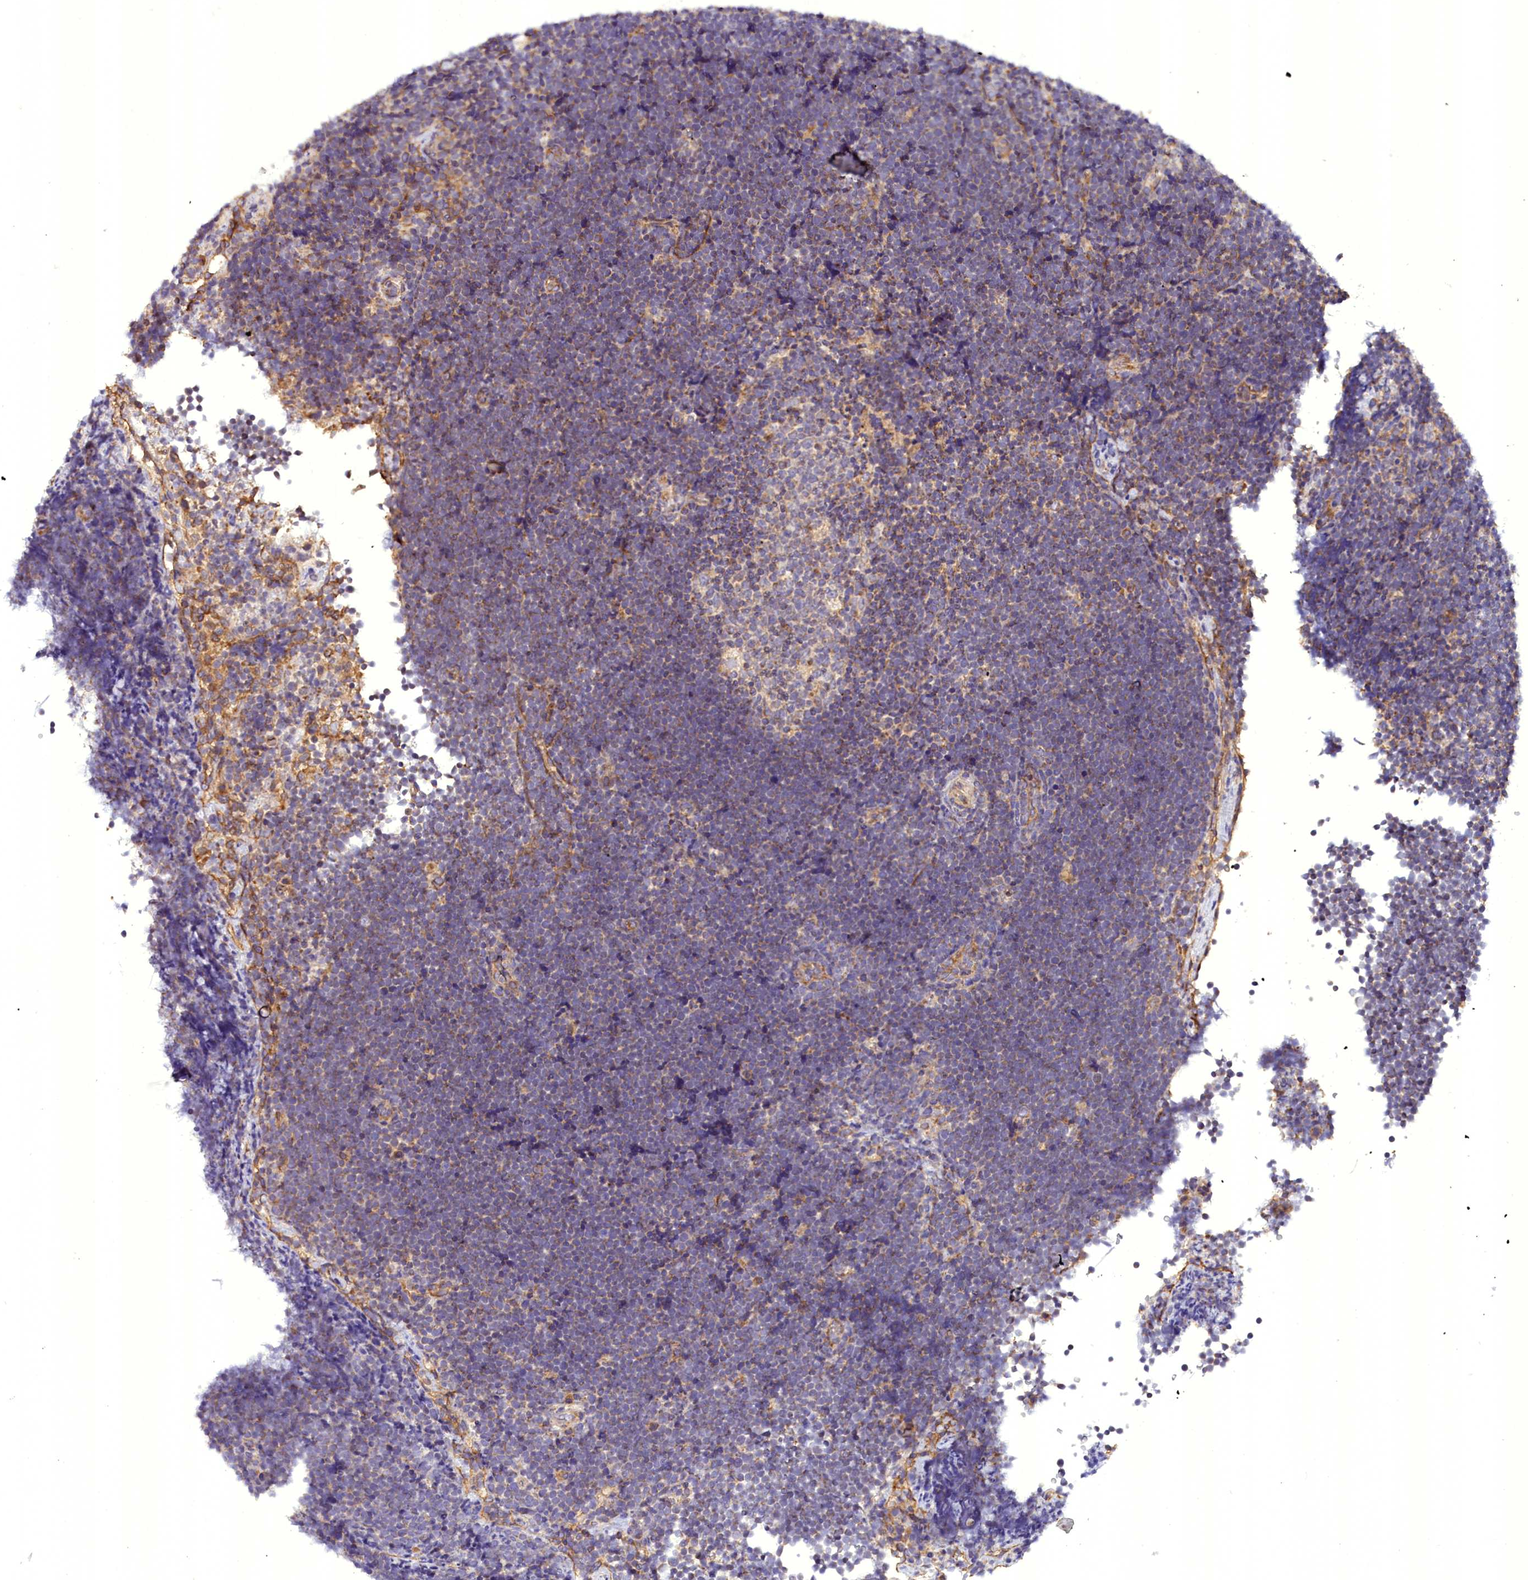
{"staining": {"intensity": "negative", "quantity": "none", "location": "none"}, "tissue": "lymphoma", "cell_type": "Tumor cells", "image_type": "cancer", "snomed": [{"axis": "morphology", "description": "Malignant lymphoma, non-Hodgkin's type, High grade"}, {"axis": "topography", "description": "Lymph node"}], "caption": "Tumor cells are negative for protein expression in human malignant lymphoma, non-Hodgkin's type (high-grade). (DAB (3,3'-diaminobenzidine) immunohistochemistry with hematoxylin counter stain).", "gene": "DNAJB9", "patient": {"sex": "male", "age": 13}}